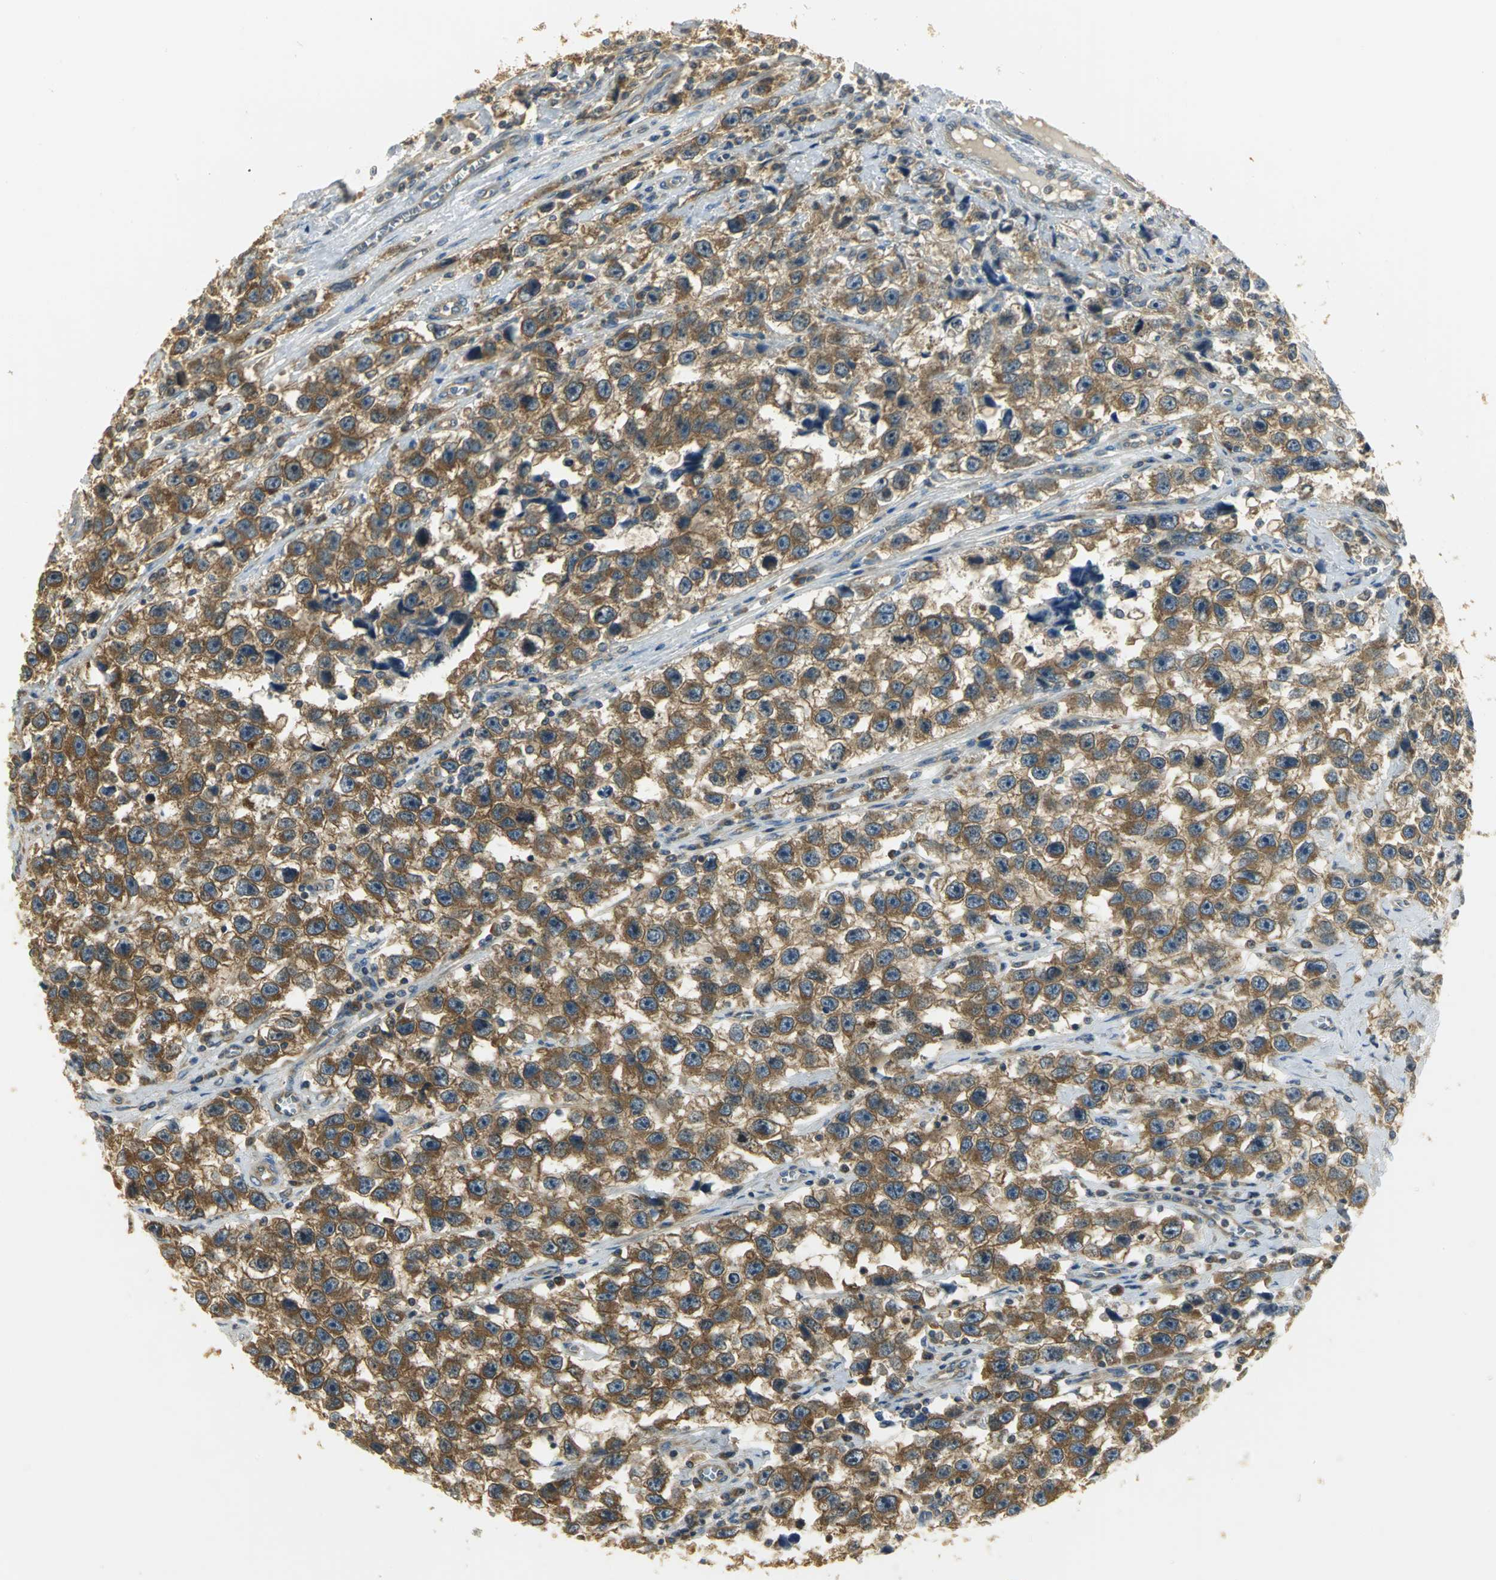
{"staining": {"intensity": "moderate", "quantity": ">75%", "location": "cytoplasmic/membranous"}, "tissue": "testis cancer", "cell_type": "Tumor cells", "image_type": "cancer", "snomed": [{"axis": "morphology", "description": "Seminoma, NOS"}, {"axis": "topography", "description": "Testis"}], "caption": "Protein expression analysis of human testis cancer reveals moderate cytoplasmic/membranous staining in about >75% of tumor cells.", "gene": "RARS1", "patient": {"sex": "male", "age": 33}}